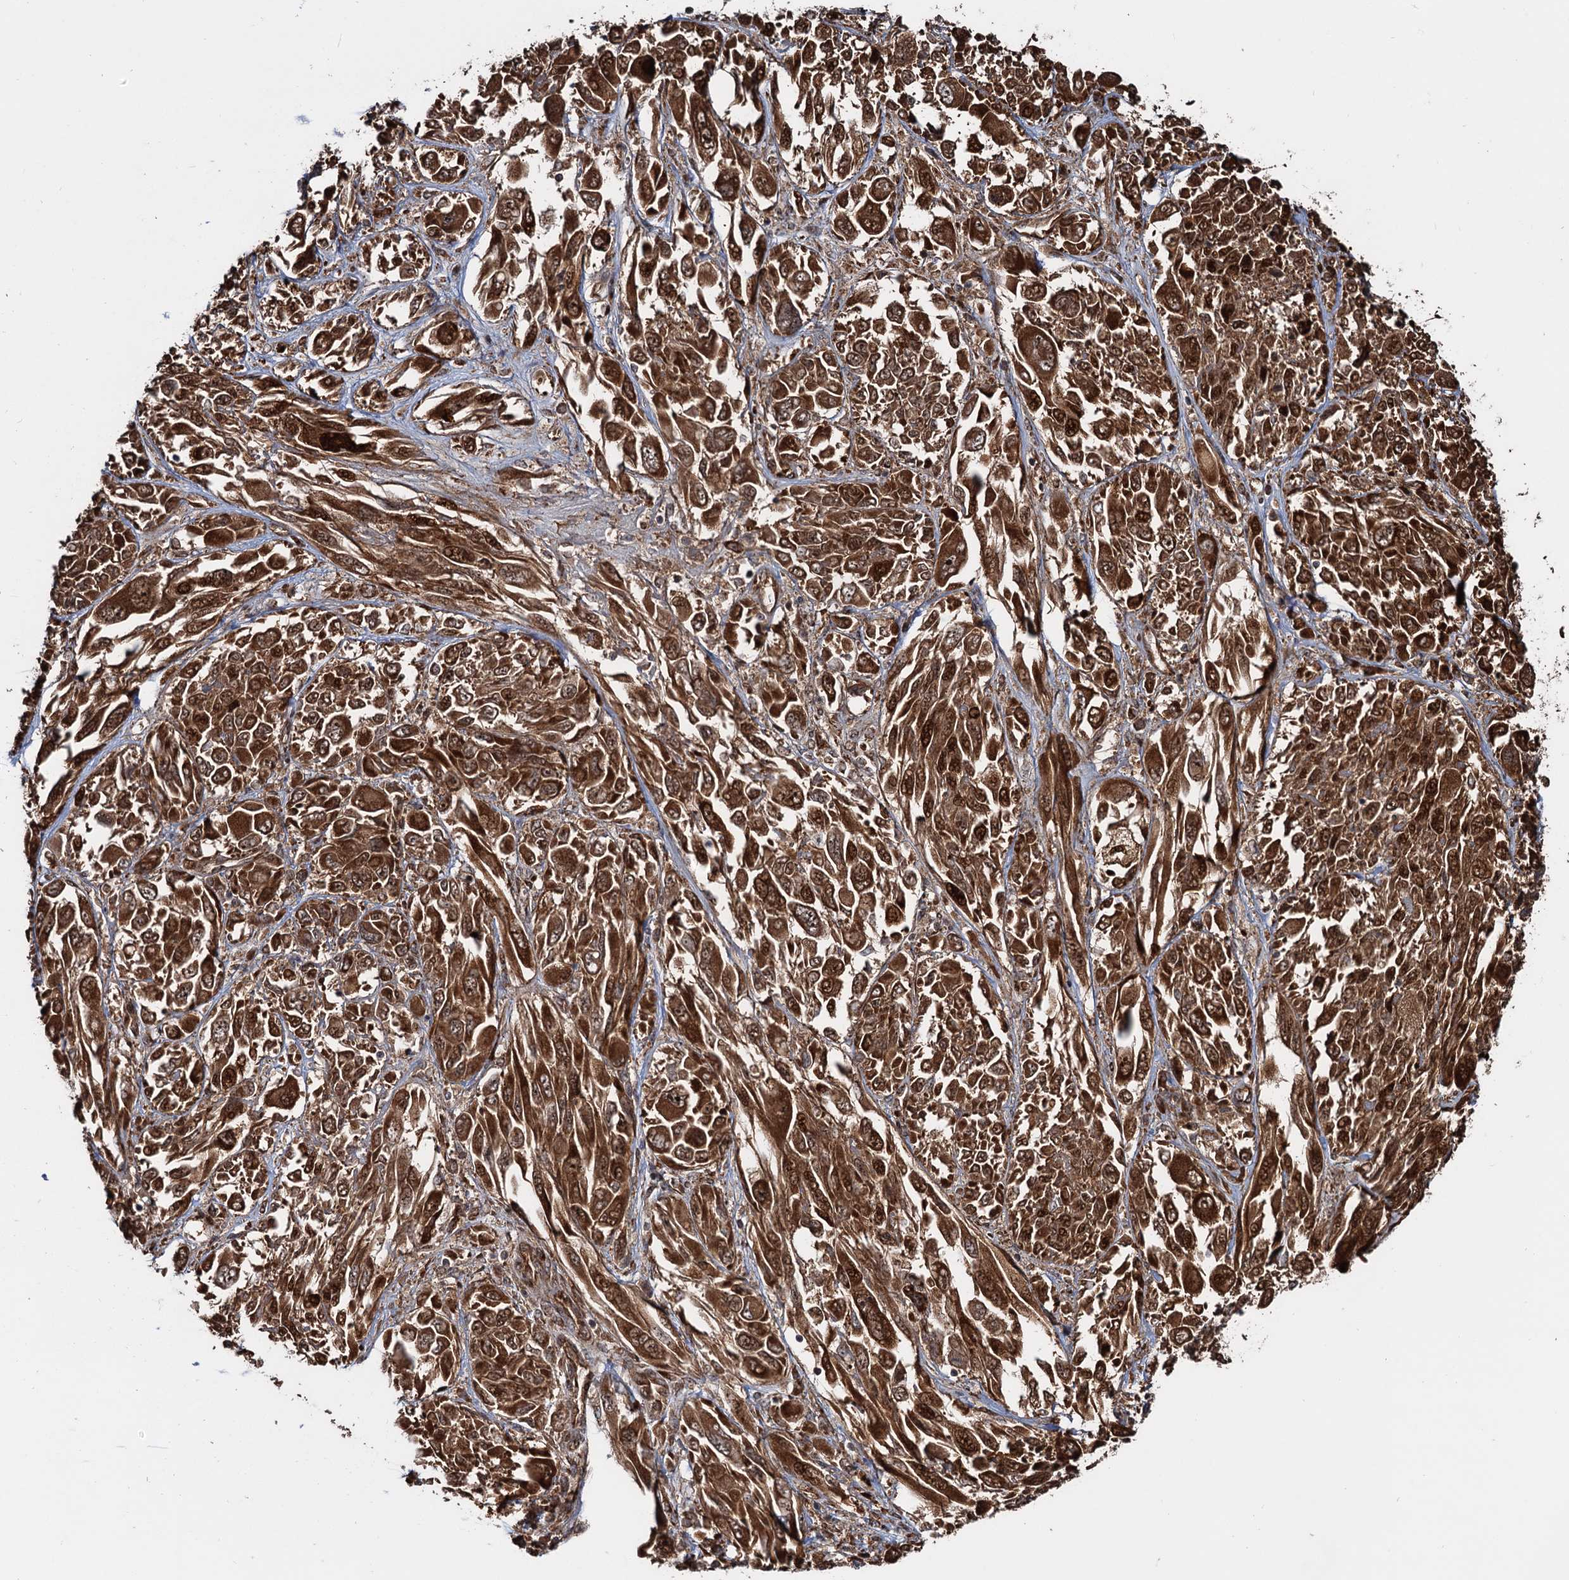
{"staining": {"intensity": "strong", "quantity": ">75%", "location": "cytoplasmic/membranous,nuclear"}, "tissue": "melanoma", "cell_type": "Tumor cells", "image_type": "cancer", "snomed": [{"axis": "morphology", "description": "Malignant melanoma, NOS"}, {"axis": "topography", "description": "Skin"}], "caption": "Tumor cells display strong cytoplasmic/membranous and nuclear positivity in about >75% of cells in malignant melanoma.", "gene": "SNRNP25", "patient": {"sex": "female", "age": 91}}